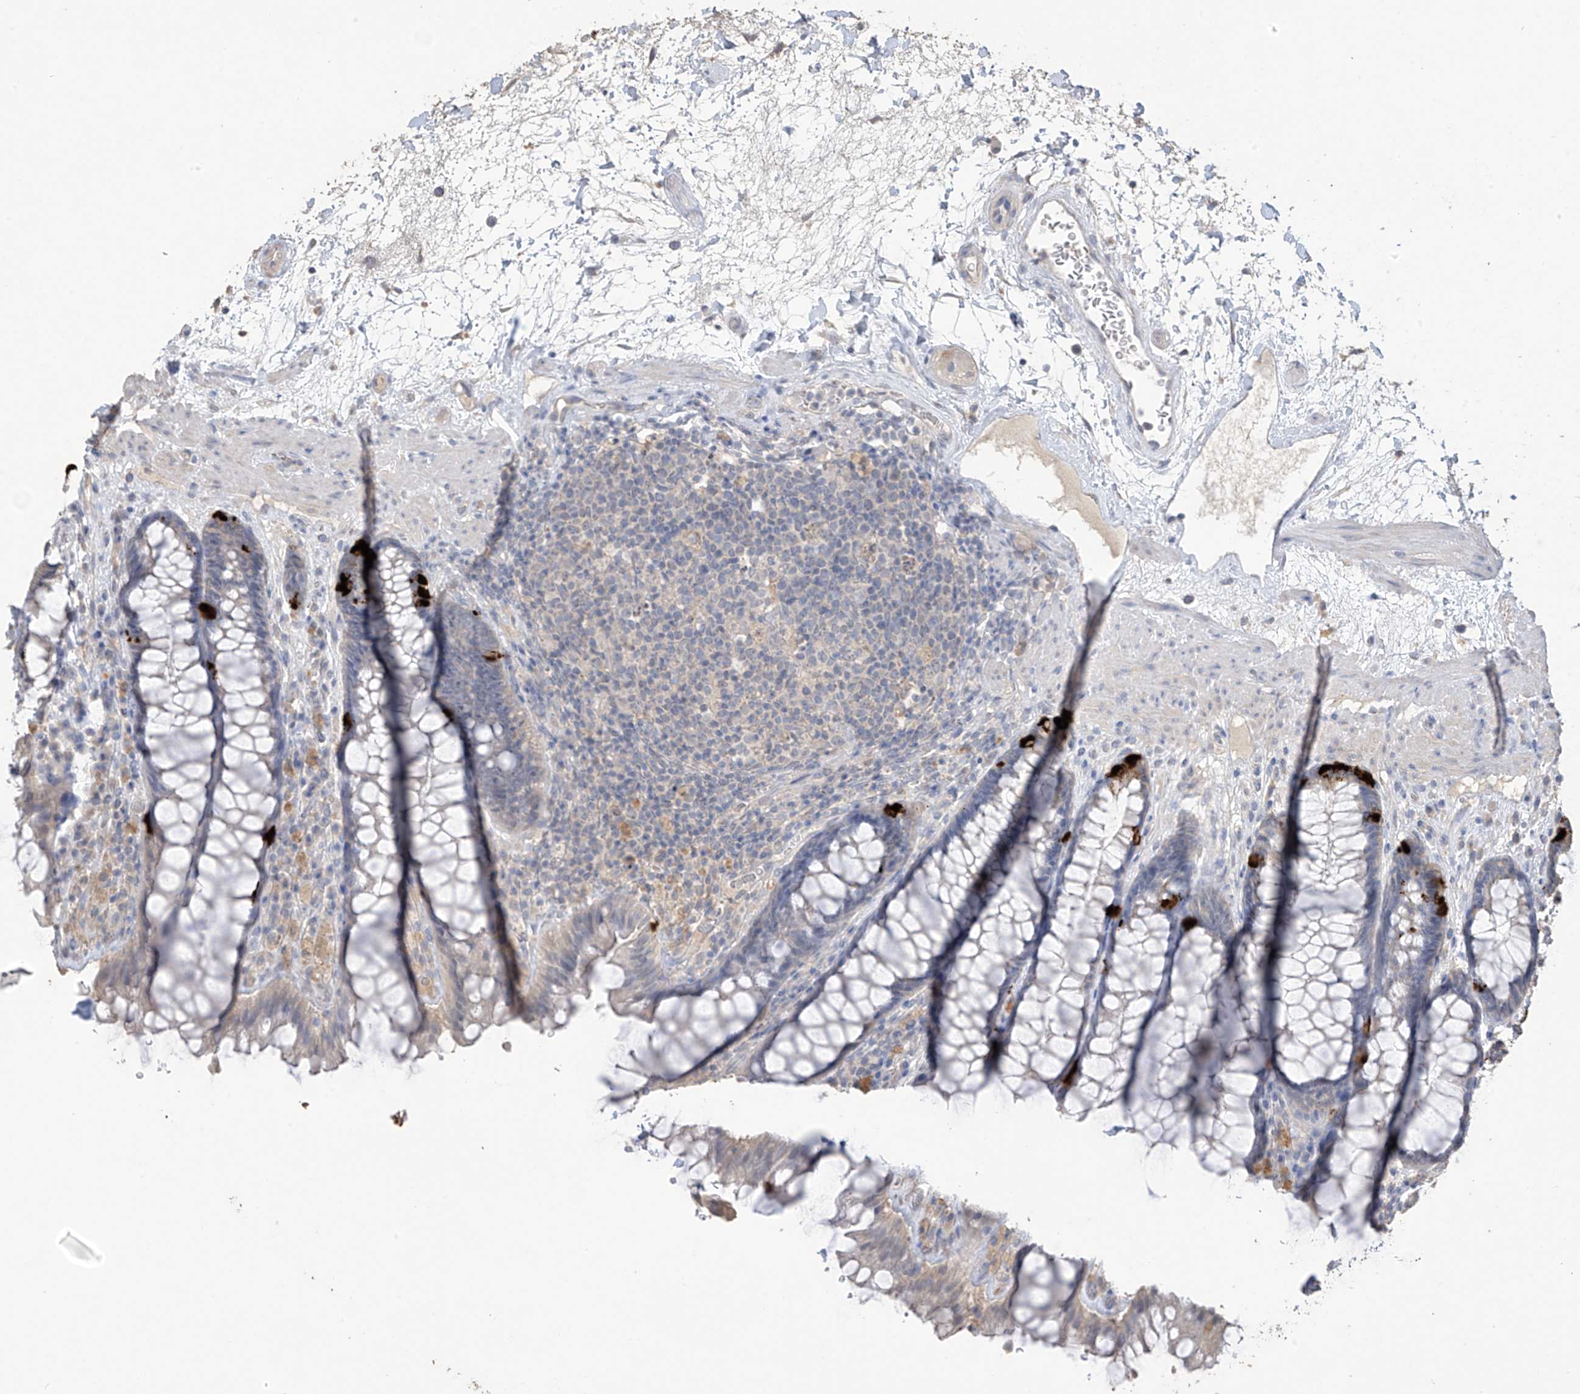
{"staining": {"intensity": "strong", "quantity": "<25%", "location": "cytoplasmic/membranous"}, "tissue": "rectum", "cell_type": "Glandular cells", "image_type": "normal", "snomed": [{"axis": "morphology", "description": "Normal tissue, NOS"}, {"axis": "topography", "description": "Rectum"}], "caption": "Normal rectum exhibits strong cytoplasmic/membranous expression in approximately <25% of glandular cells The protein is stained brown, and the nuclei are stained in blue (DAB (3,3'-diaminobenzidine) IHC with brightfield microscopy, high magnification)..", "gene": "SLFN14", "patient": {"sex": "male", "age": 64}}